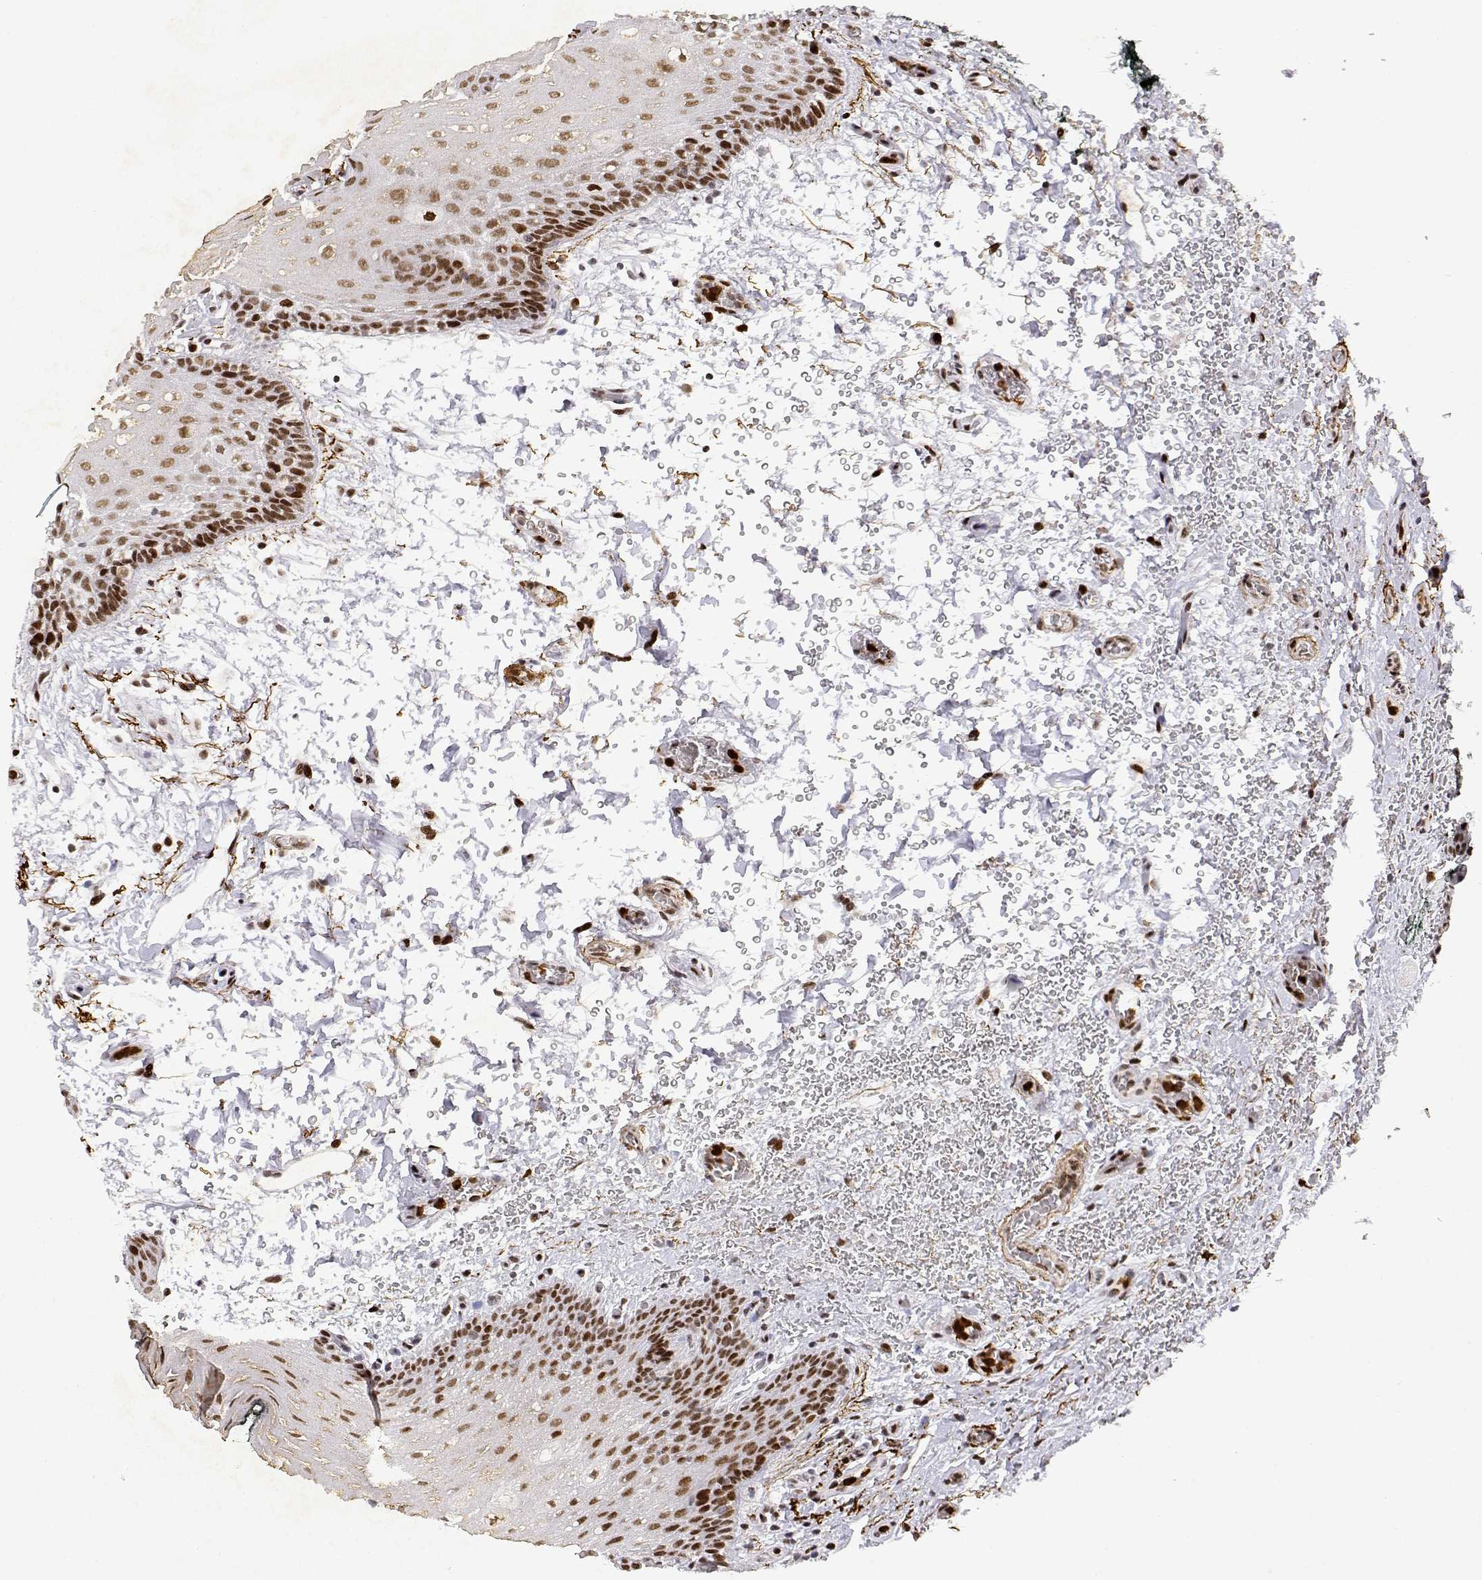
{"staining": {"intensity": "strong", "quantity": "<25%", "location": "nuclear"}, "tissue": "oral mucosa", "cell_type": "Squamous epithelial cells", "image_type": "normal", "snomed": [{"axis": "morphology", "description": "Normal tissue, NOS"}, {"axis": "topography", "description": "Oral tissue"}, {"axis": "topography", "description": "Head-Neck"}], "caption": "Brown immunohistochemical staining in normal oral mucosa shows strong nuclear positivity in about <25% of squamous epithelial cells.", "gene": "RSF1", "patient": {"sex": "male", "age": 65}}